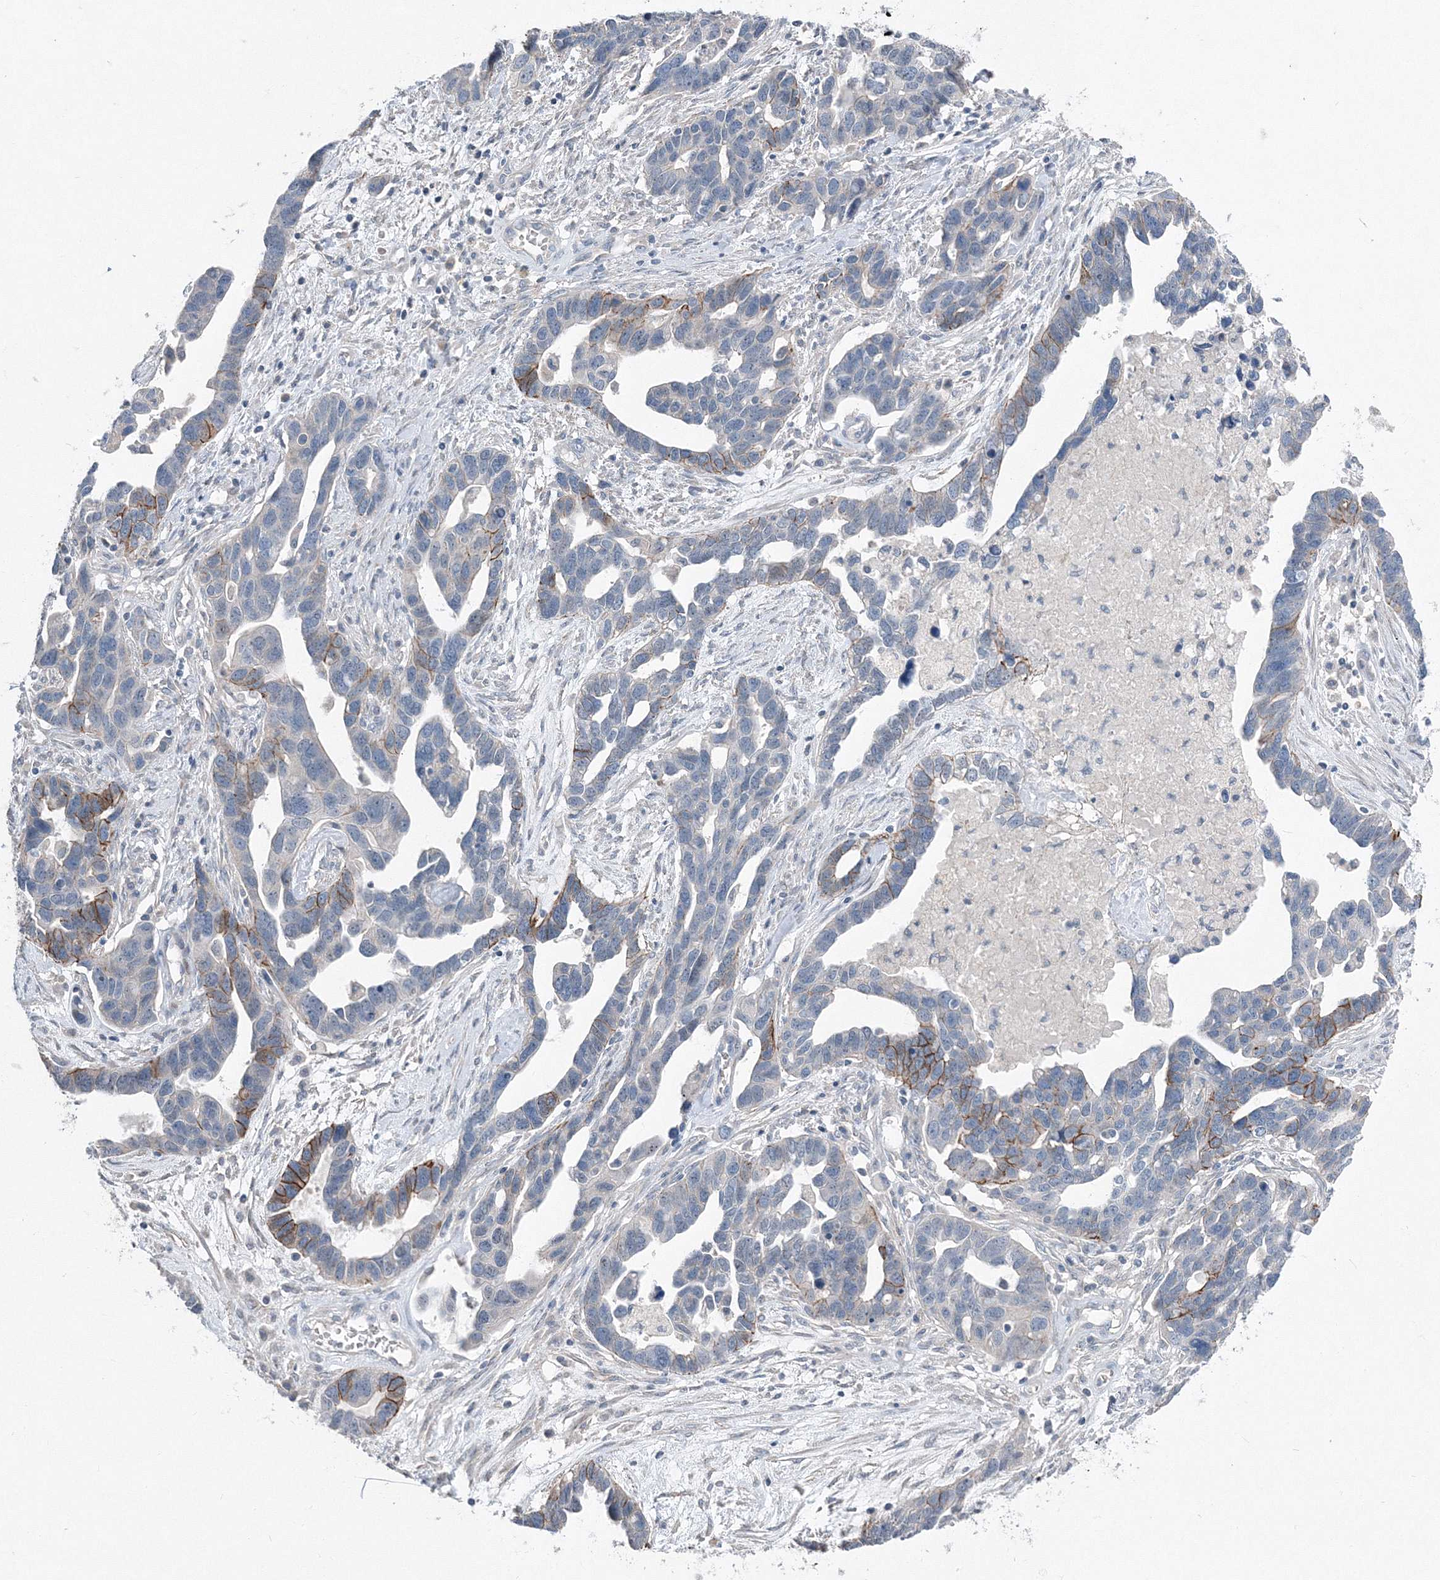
{"staining": {"intensity": "strong", "quantity": "<25%", "location": "cytoplasmic/membranous"}, "tissue": "ovarian cancer", "cell_type": "Tumor cells", "image_type": "cancer", "snomed": [{"axis": "morphology", "description": "Cystadenocarcinoma, serous, NOS"}, {"axis": "topography", "description": "Ovary"}], "caption": "Tumor cells demonstrate strong cytoplasmic/membranous staining in about <25% of cells in ovarian cancer (serous cystadenocarcinoma). (IHC, brightfield microscopy, high magnification).", "gene": "AASDH", "patient": {"sex": "female", "age": 54}}